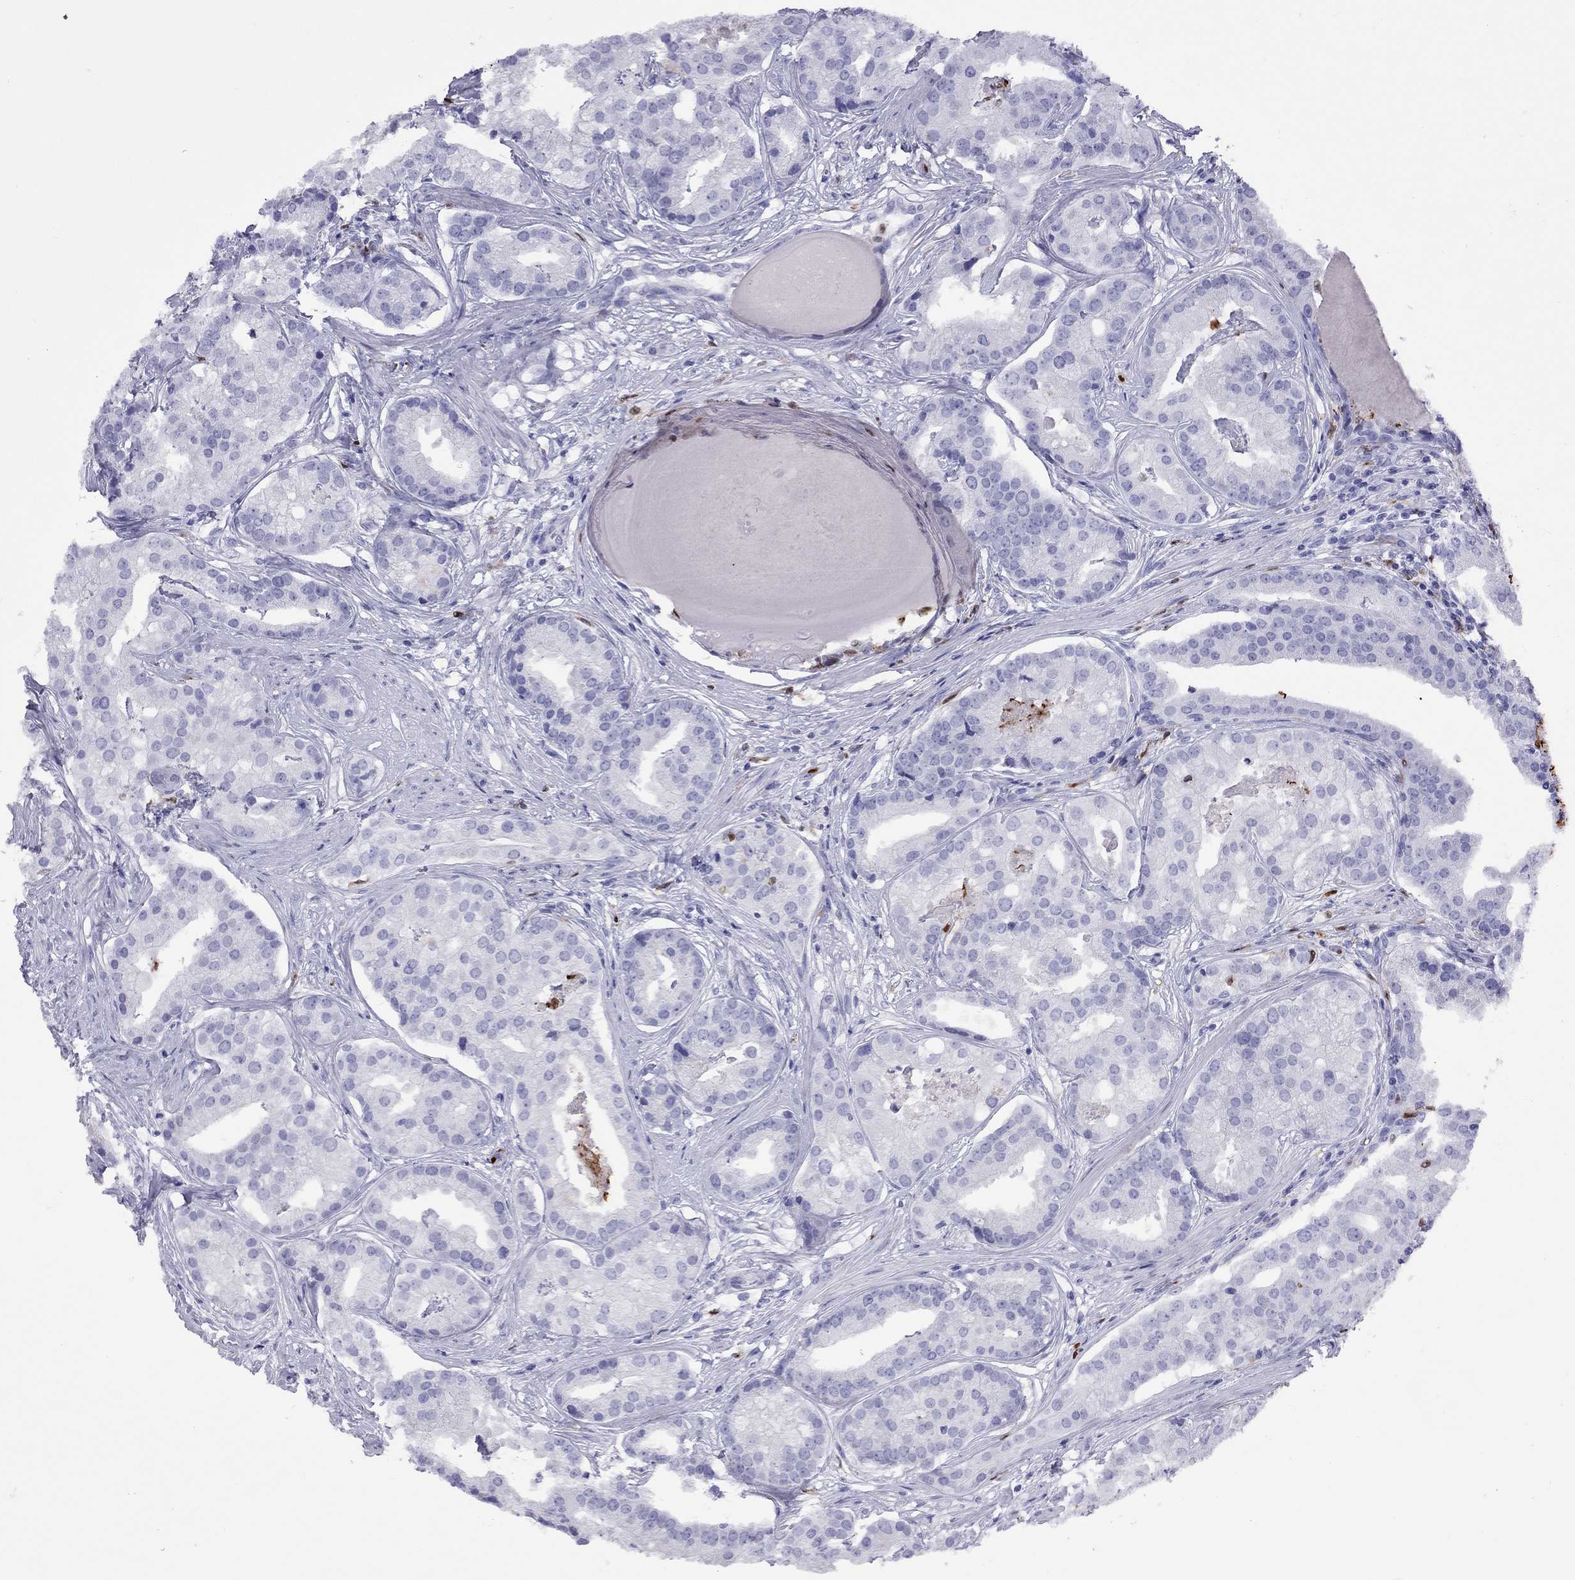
{"staining": {"intensity": "negative", "quantity": "none", "location": "none"}, "tissue": "prostate cancer", "cell_type": "Tumor cells", "image_type": "cancer", "snomed": [{"axis": "morphology", "description": "Adenocarcinoma, NOS"}, {"axis": "topography", "description": "Prostate and seminal vesicle, NOS"}, {"axis": "topography", "description": "Prostate"}], "caption": "This is a histopathology image of IHC staining of prostate adenocarcinoma, which shows no positivity in tumor cells.", "gene": "SLAMF1", "patient": {"sex": "male", "age": 44}}